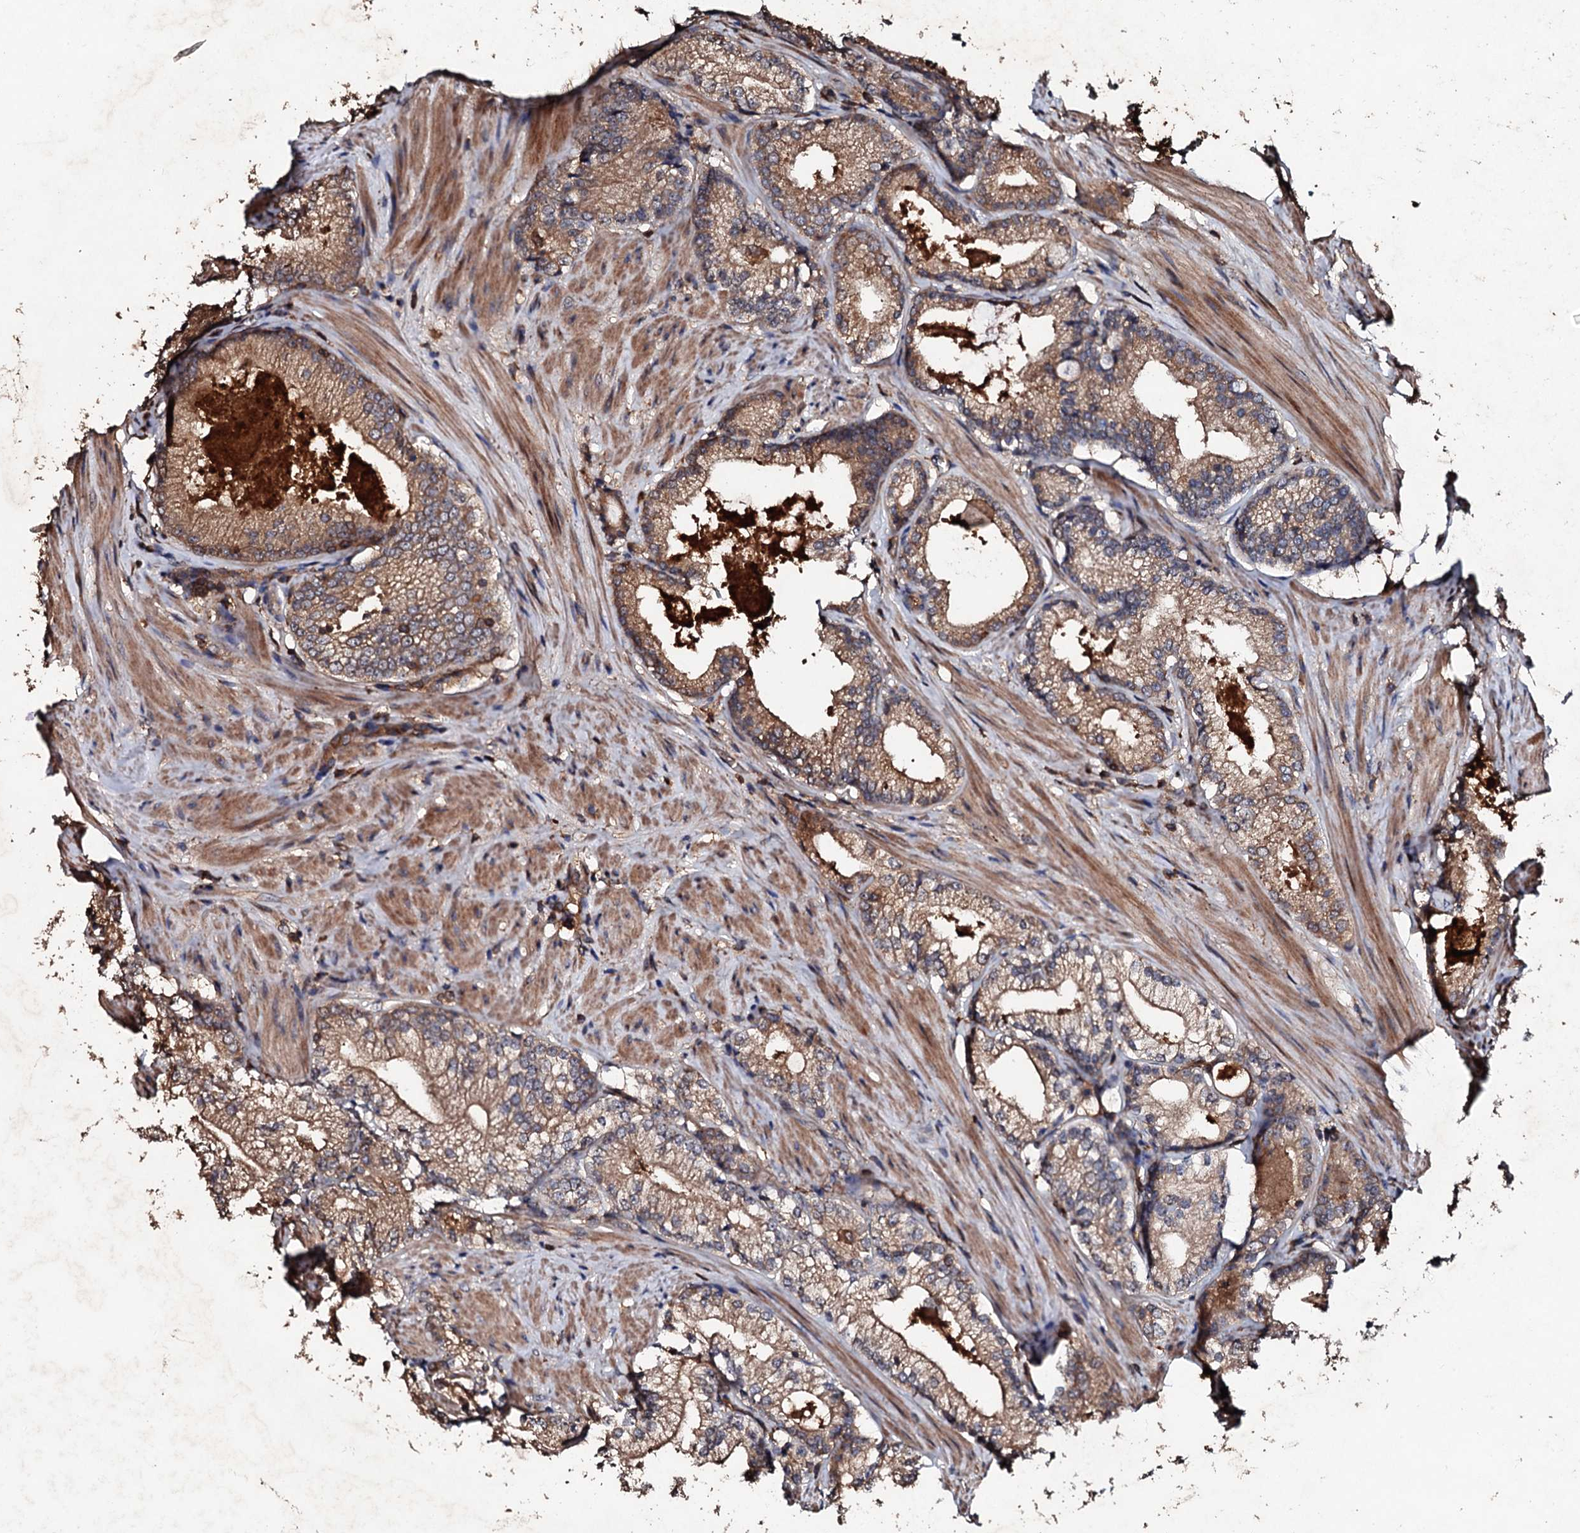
{"staining": {"intensity": "moderate", "quantity": ">75%", "location": "cytoplasmic/membranous"}, "tissue": "prostate cancer", "cell_type": "Tumor cells", "image_type": "cancer", "snomed": [{"axis": "morphology", "description": "Adenocarcinoma, High grade"}, {"axis": "topography", "description": "Prostate"}], "caption": "A brown stain labels moderate cytoplasmic/membranous staining of a protein in high-grade adenocarcinoma (prostate) tumor cells. (DAB = brown stain, brightfield microscopy at high magnification).", "gene": "KERA", "patient": {"sex": "male", "age": 66}}